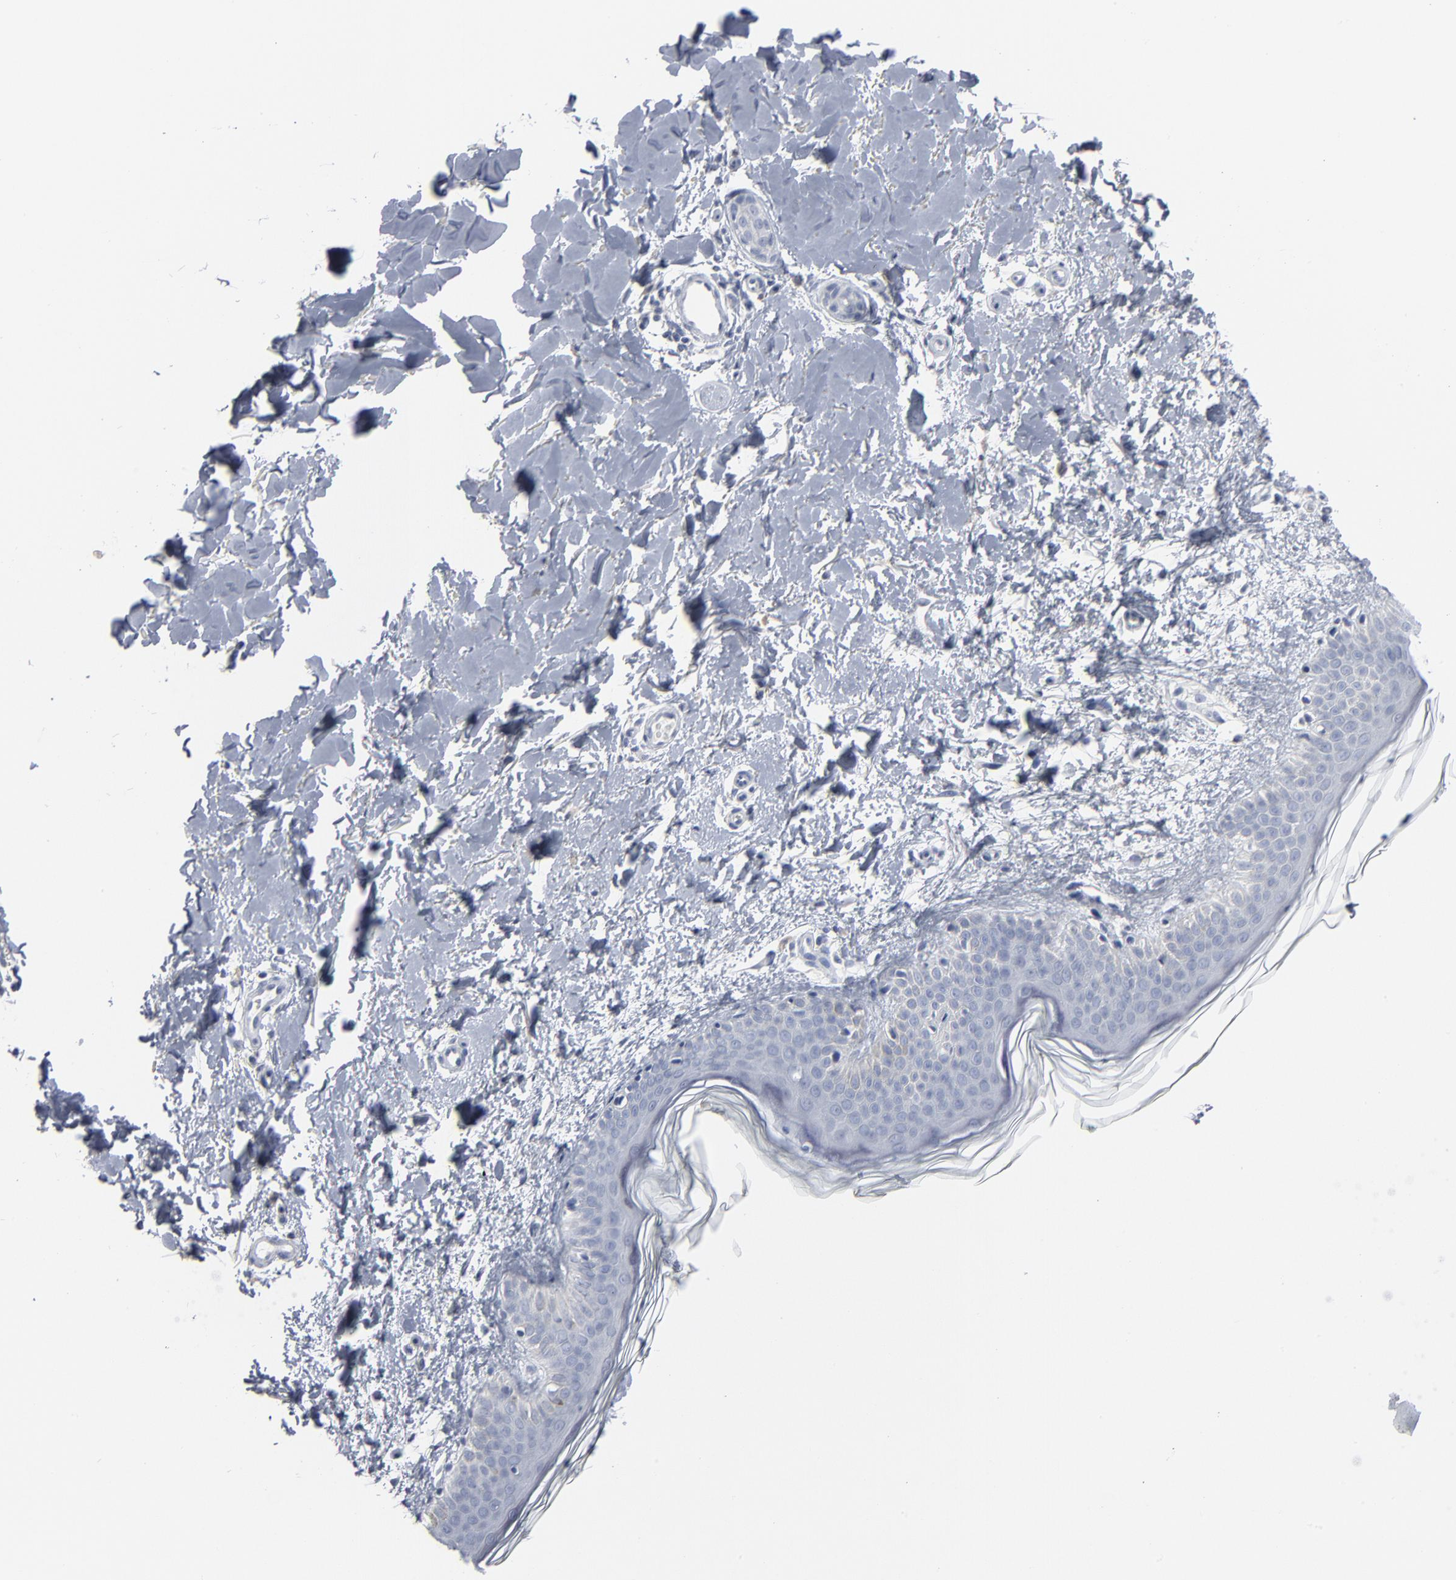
{"staining": {"intensity": "negative", "quantity": "none", "location": "none"}, "tissue": "skin", "cell_type": "Fibroblasts", "image_type": "normal", "snomed": [{"axis": "morphology", "description": "Normal tissue, NOS"}, {"axis": "topography", "description": "Skin"}], "caption": "There is no significant staining in fibroblasts of skin. The staining was performed using DAB (3,3'-diaminobenzidine) to visualize the protein expression in brown, while the nuclei were stained in blue with hematoxylin (Magnification: 20x).", "gene": "PAGE1", "patient": {"sex": "female", "age": 56}}